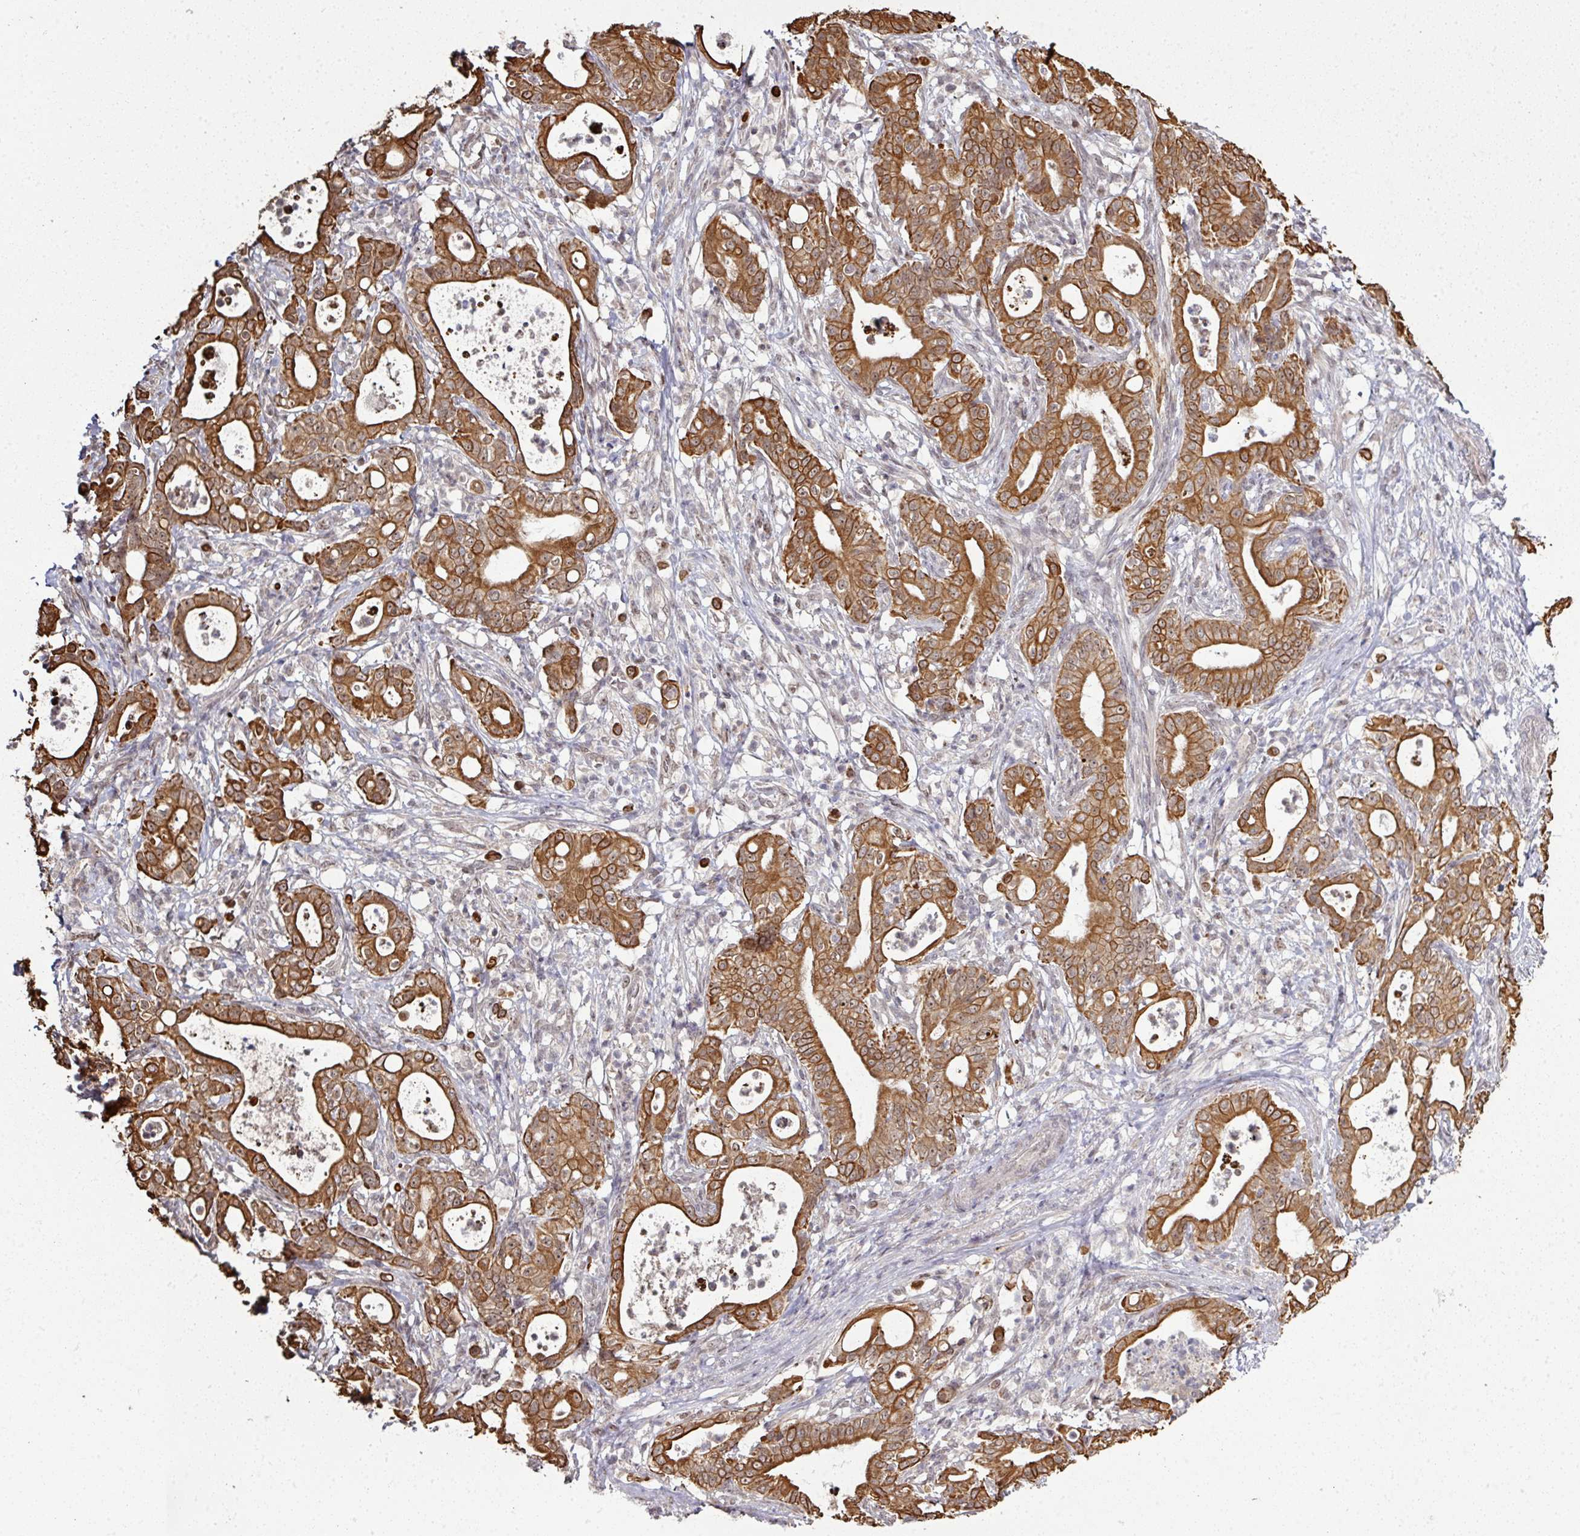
{"staining": {"intensity": "strong", "quantity": ">75%", "location": "cytoplasmic/membranous,nuclear"}, "tissue": "pancreatic cancer", "cell_type": "Tumor cells", "image_type": "cancer", "snomed": [{"axis": "morphology", "description": "Adenocarcinoma, NOS"}, {"axis": "topography", "description": "Pancreas"}], "caption": "Protein positivity by immunohistochemistry (IHC) displays strong cytoplasmic/membranous and nuclear staining in approximately >75% of tumor cells in adenocarcinoma (pancreatic). The staining is performed using DAB brown chromogen to label protein expression. The nuclei are counter-stained blue using hematoxylin.", "gene": "GTF2H3", "patient": {"sex": "male", "age": 71}}